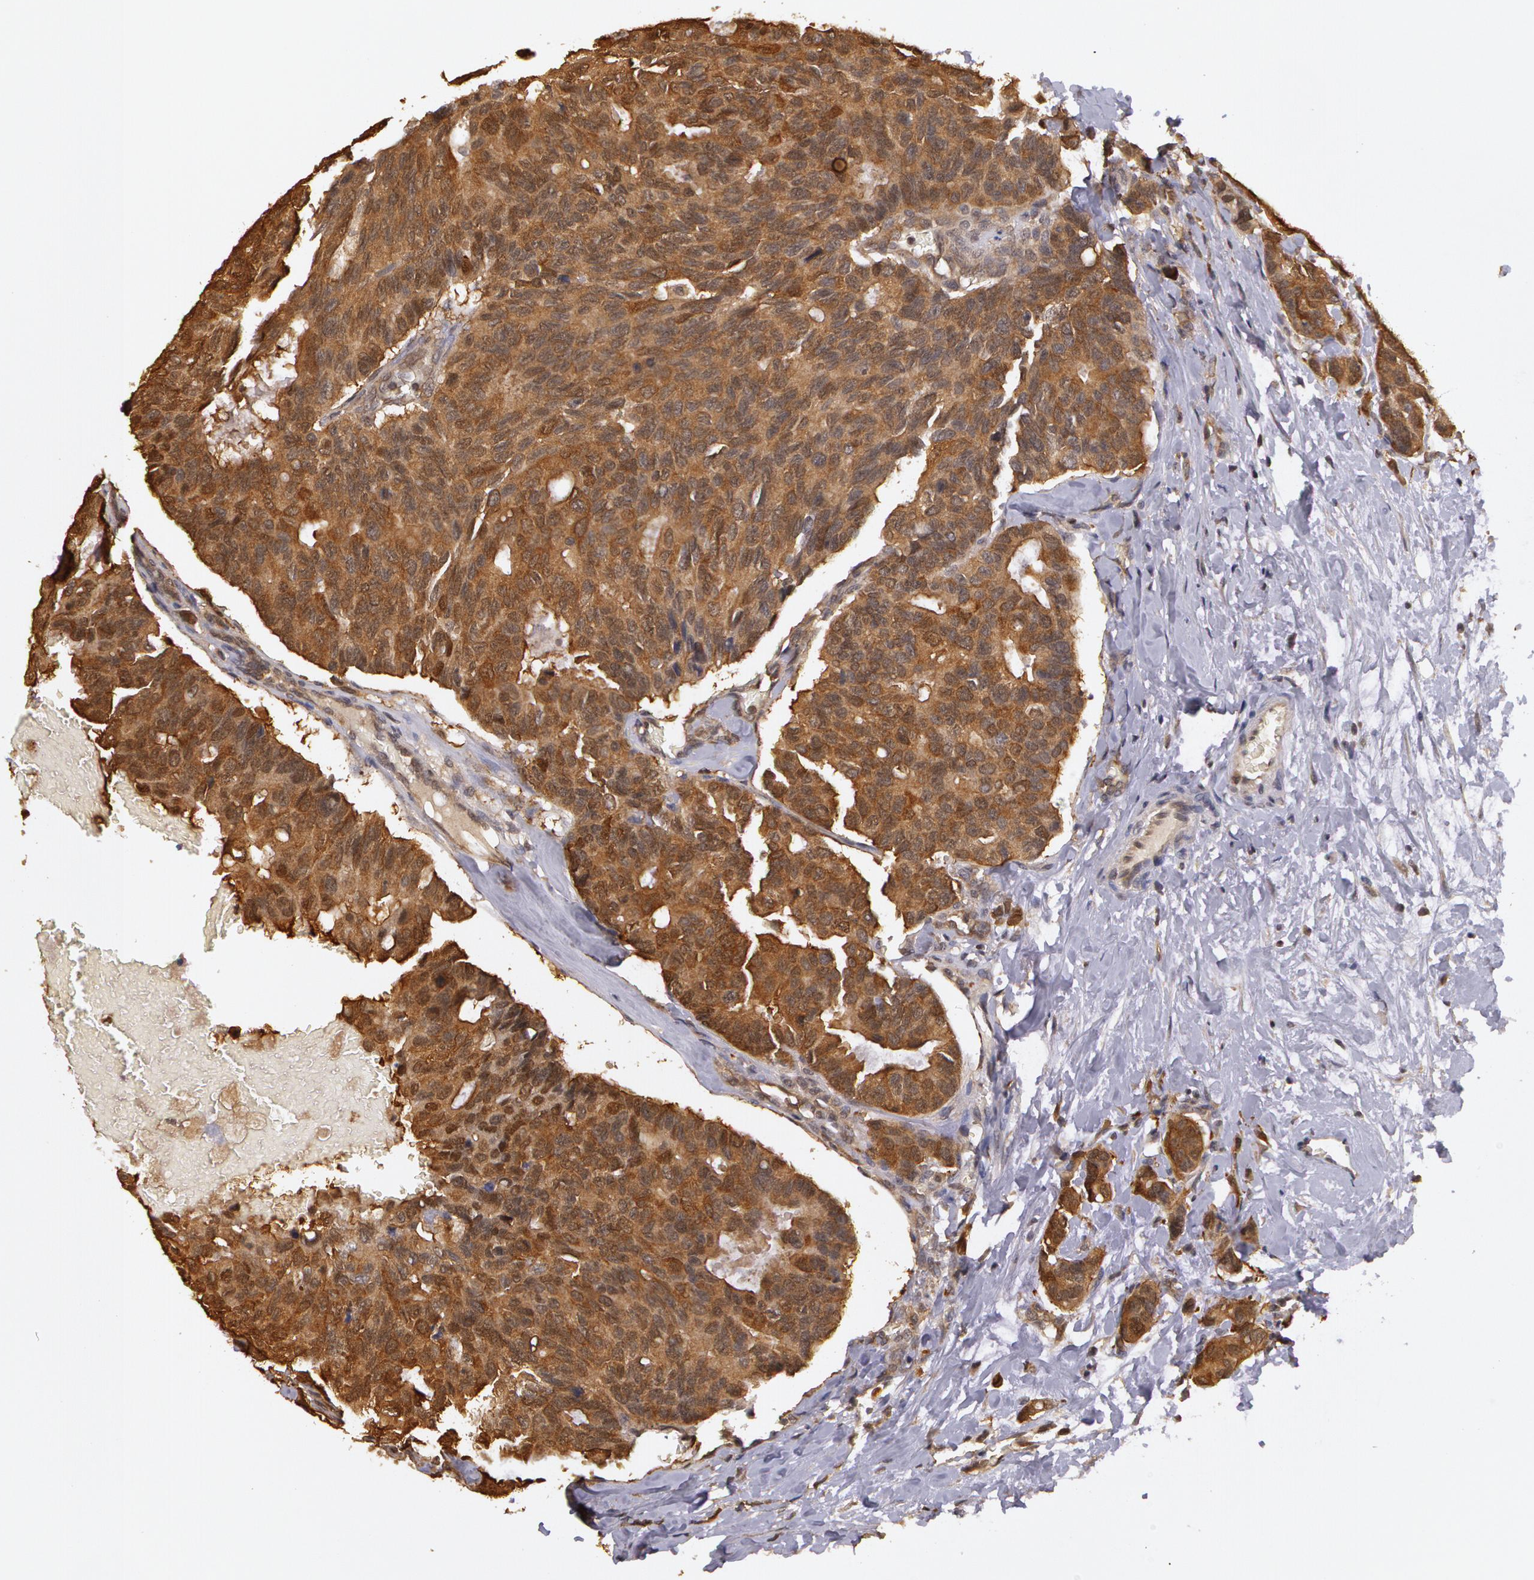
{"staining": {"intensity": "moderate", "quantity": ">75%", "location": "cytoplasmic/membranous"}, "tissue": "breast cancer", "cell_type": "Tumor cells", "image_type": "cancer", "snomed": [{"axis": "morphology", "description": "Duct carcinoma"}, {"axis": "topography", "description": "Breast"}], "caption": "Immunohistochemical staining of human intraductal carcinoma (breast) reveals moderate cytoplasmic/membranous protein expression in about >75% of tumor cells.", "gene": "AHSA1", "patient": {"sex": "female", "age": 69}}